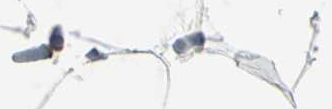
{"staining": {"intensity": "strong", "quantity": ">75%", "location": "nuclear"}, "tissue": "adipose tissue", "cell_type": "Adipocytes", "image_type": "normal", "snomed": [{"axis": "morphology", "description": "Normal tissue, NOS"}, {"axis": "topography", "description": "Breast"}, {"axis": "topography", "description": "Adipose tissue"}], "caption": "Brown immunohistochemical staining in unremarkable human adipose tissue displays strong nuclear staining in about >75% of adipocytes.", "gene": "CD79B", "patient": {"sex": "female", "age": 25}}